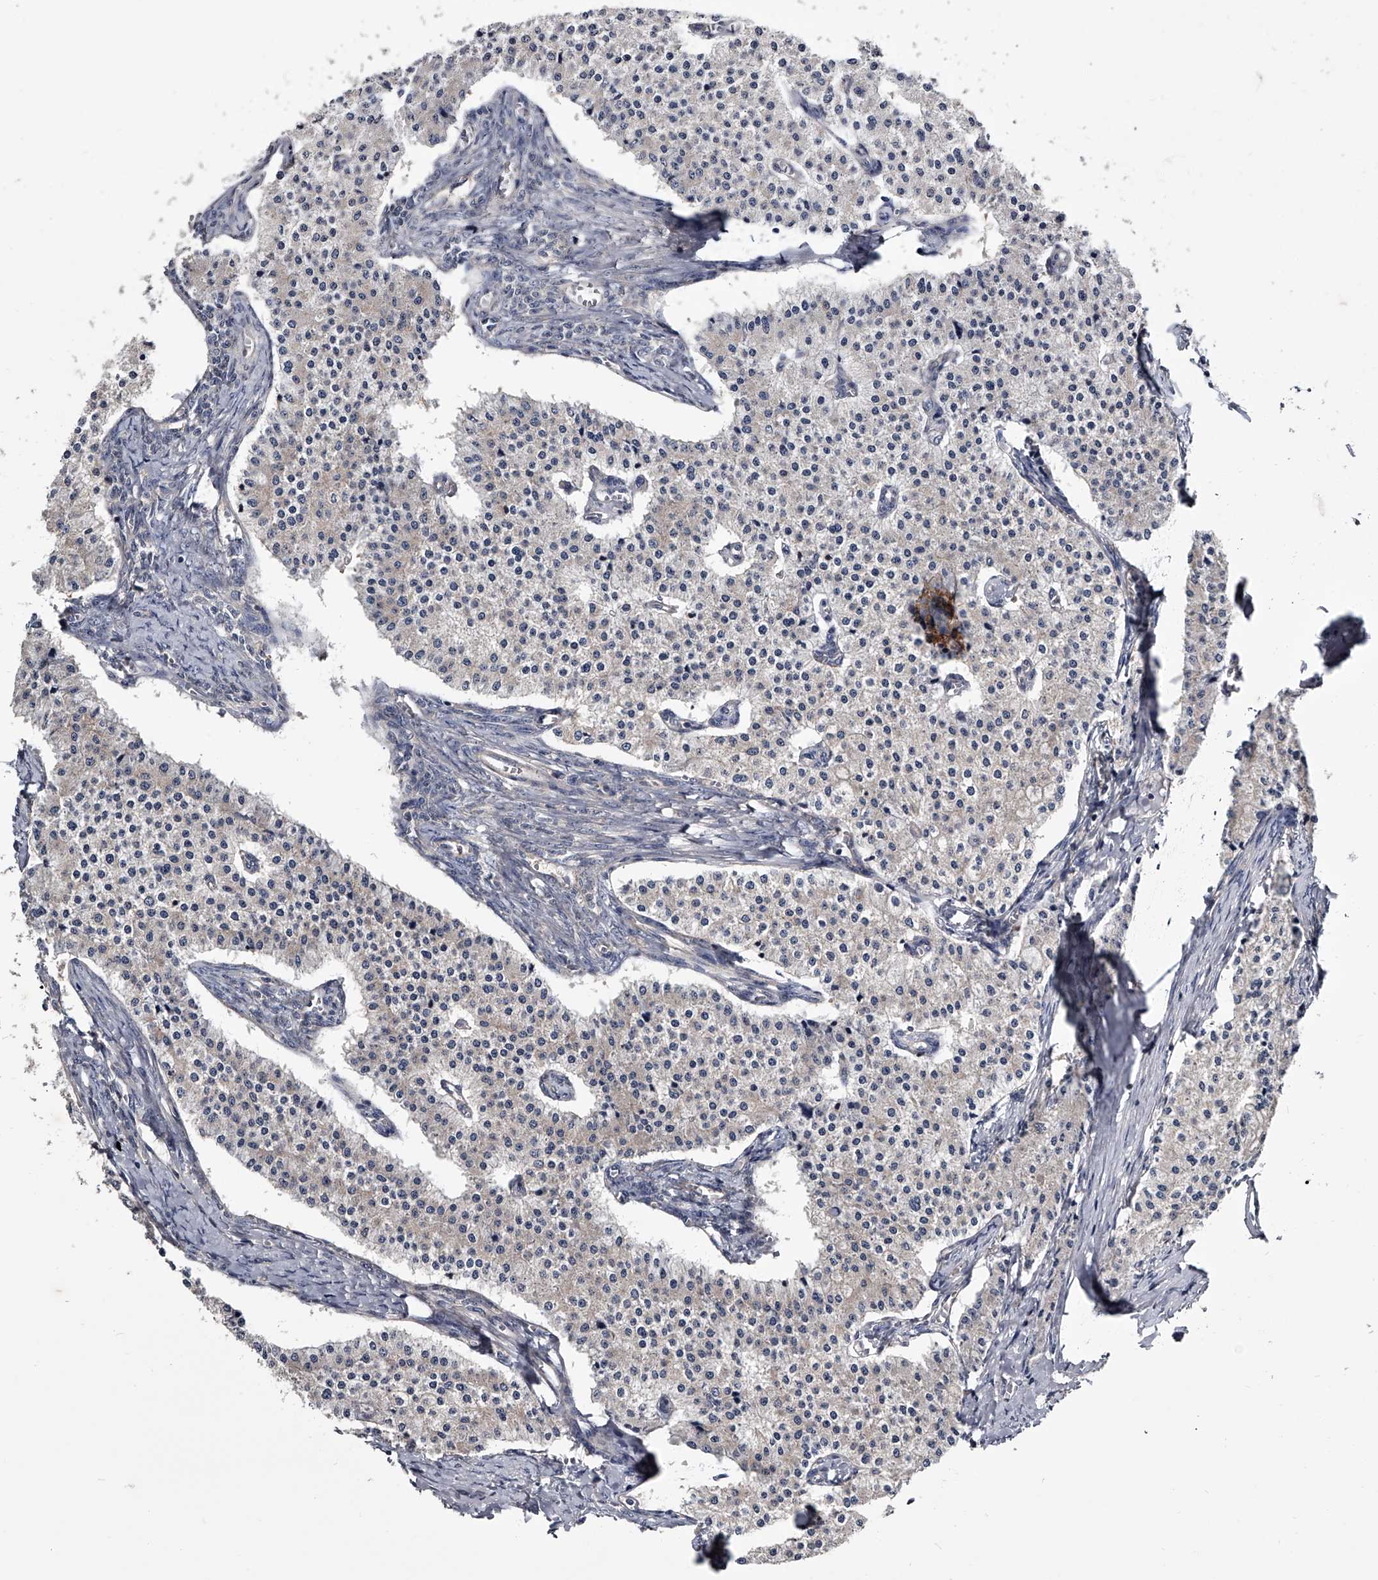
{"staining": {"intensity": "weak", "quantity": "<25%", "location": "cytoplasmic/membranous"}, "tissue": "carcinoid", "cell_type": "Tumor cells", "image_type": "cancer", "snomed": [{"axis": "morphology", "description": "Carcinoid, malignant, NOS"}, {"axis": "topography", "description": "Colon"}], "caption": "This is a image of immunohistochemistry (IHC) staining of malignant carcinoid, which shows no expression in tumor cells.", "gene": "GAPVD1", "patient": {"sex": "female", "age": 52}}